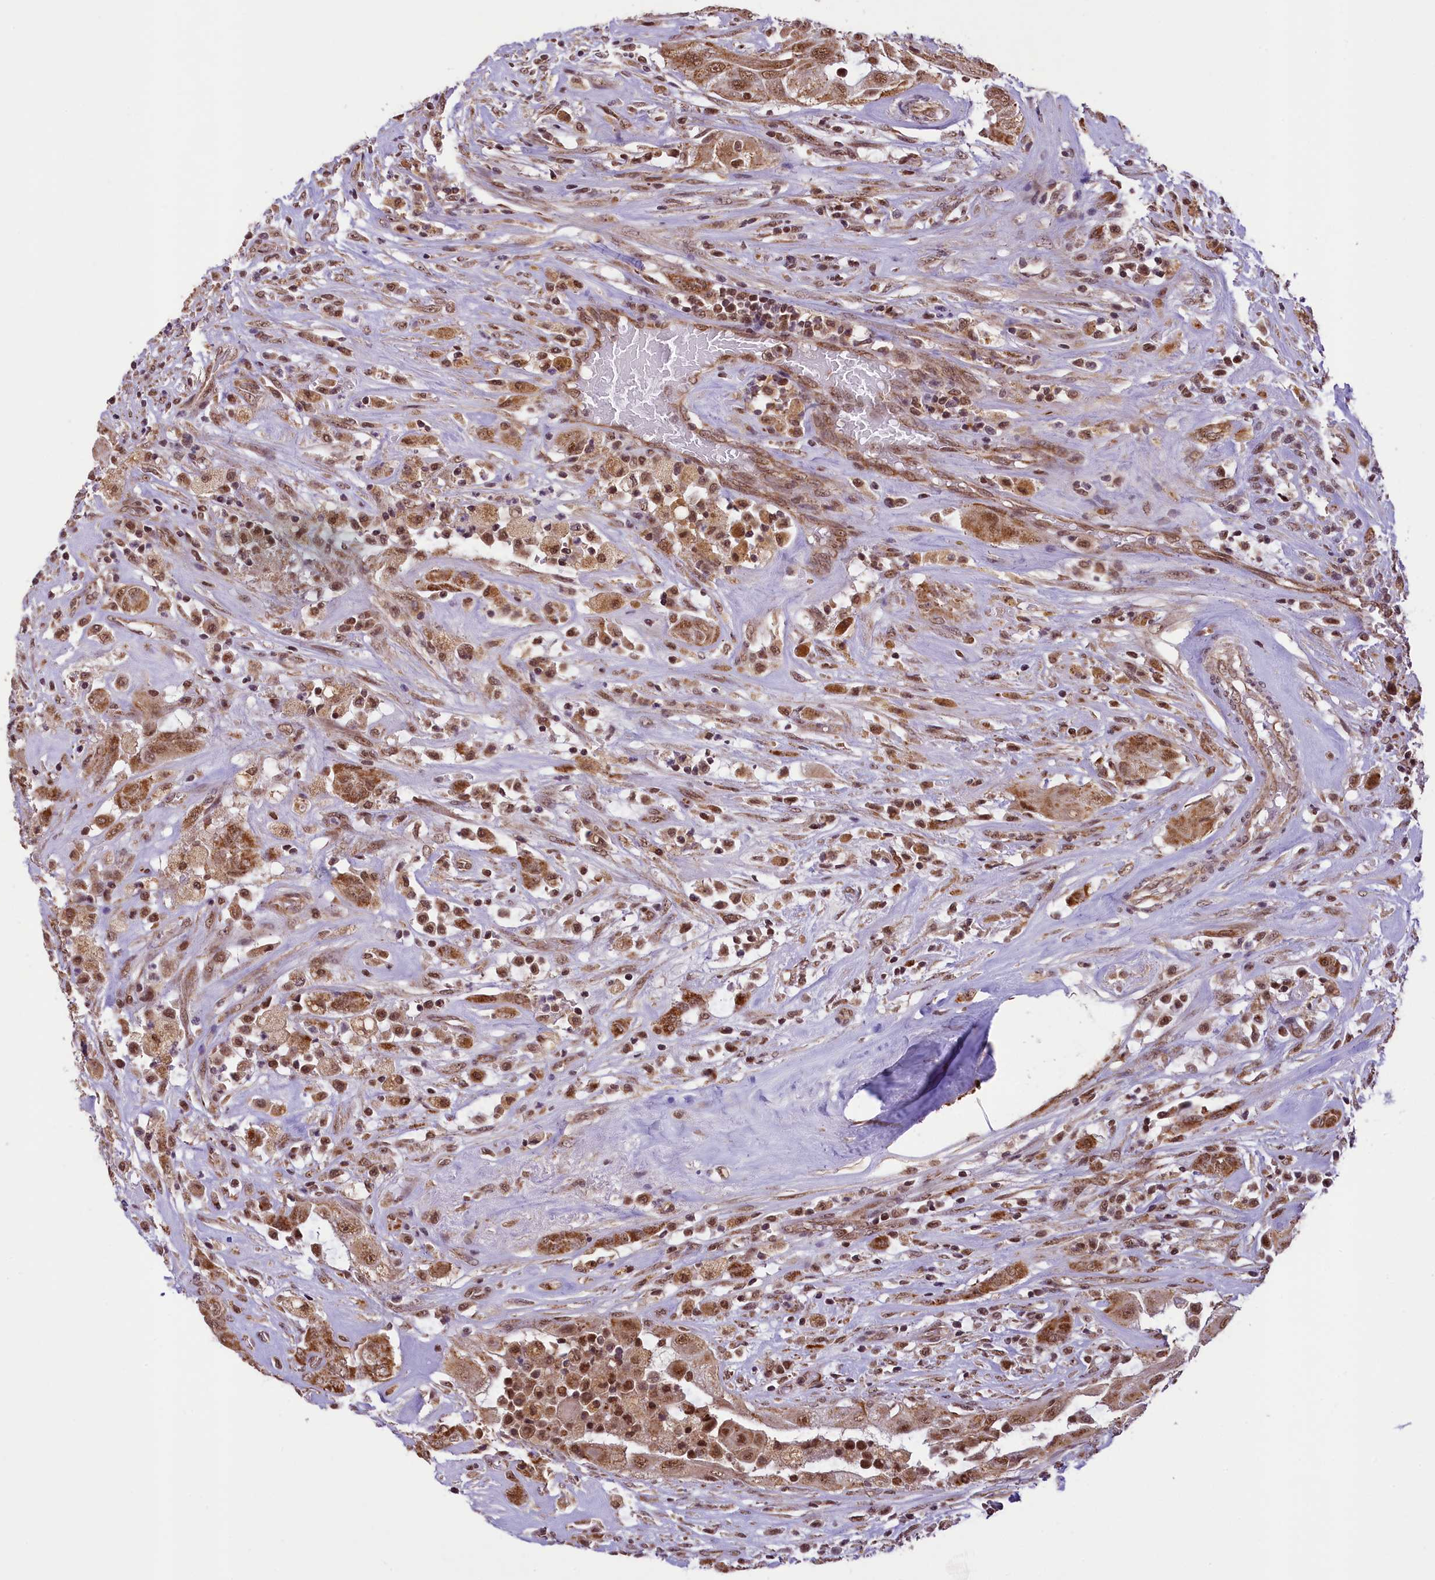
{"staining": {"intensity": "moderate", "quantity": ">75%", "location": "cytoplasmic/membranous,nuclear"}, "tissue": "thyroid cancer", "cell_type": "Tumor cells", "image_type": "cancer", "snomed": [{"axis": "morphology", "description": "Papillary adenocarcinoma, NOS"}, {"axis": "topography", "description": "Thyroid gland"}], "caption": "Immunohistochemical staining of thyroid cancer shows moderate cytoplasmic/membranous and nuclear protein positivity in about >75% of tumor cells.", "gene": "PAF1", "patient": {"sex": "female", "age": 59}}